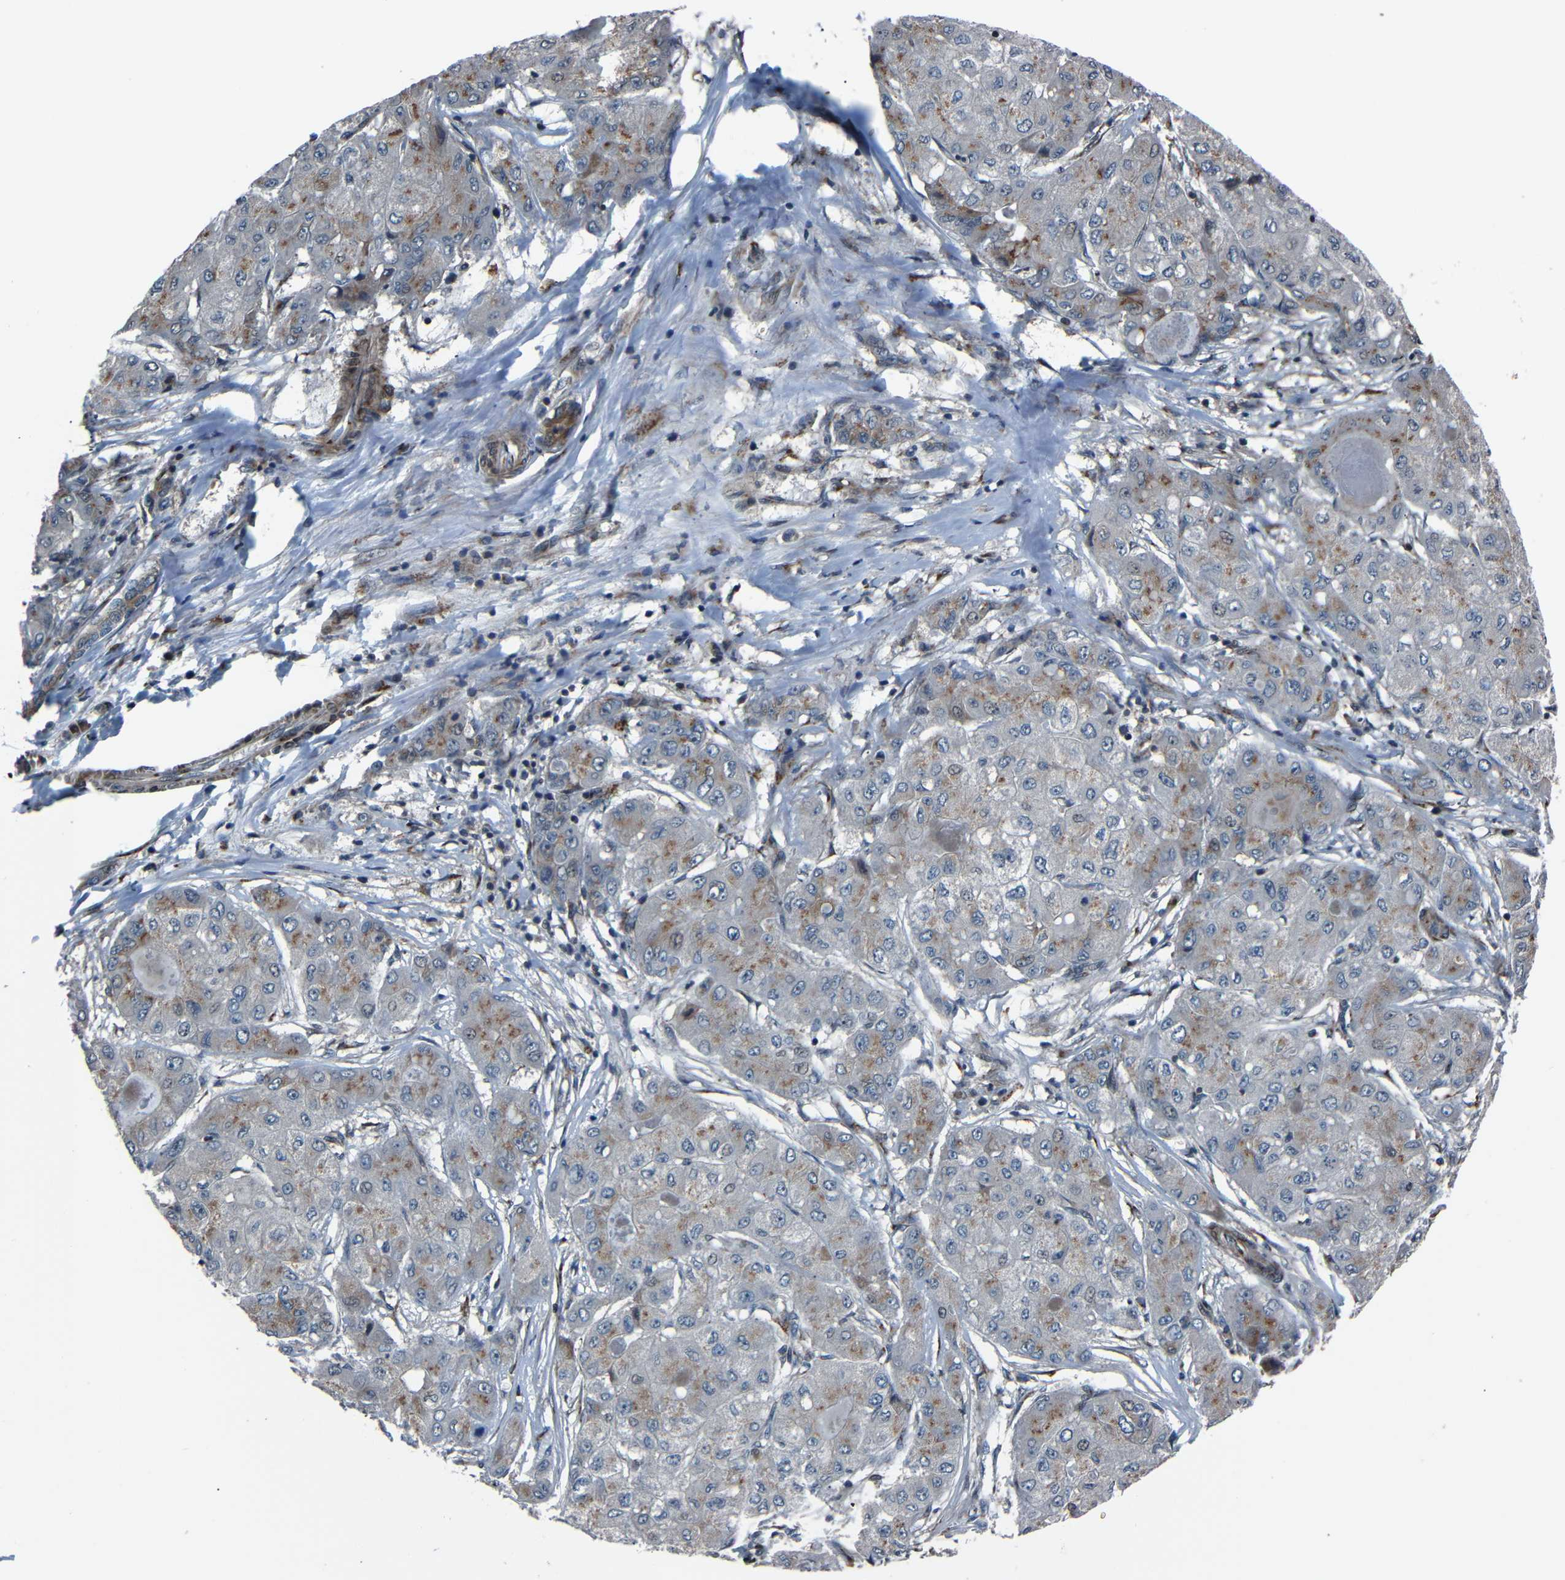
{"staining": {"intensity": "moderate", "quantity": "25%-75%", "location": "cytoplasmic/membranous"}, "tissue": "liver cancer", "cell_type": "Tumor cells", "image_type": "cancer", "snomed": [{"axis": "morphology", "description": "Carcinoma, Hepatocellular, NOS"}, {"axis": "topography", "description": "Liver"}], "caption": "IHC histopathology image of neoplastic tissue: human liver cancer stained using IHC exhibits medium levels of moderate protein expression localized specifically in the cytoplasmic/membranous of tumor cells, appearing as a cytoplasmic/membranous brown color.", "gene": "AKAP9", "patient": {"sex": "male", "age": 80}}